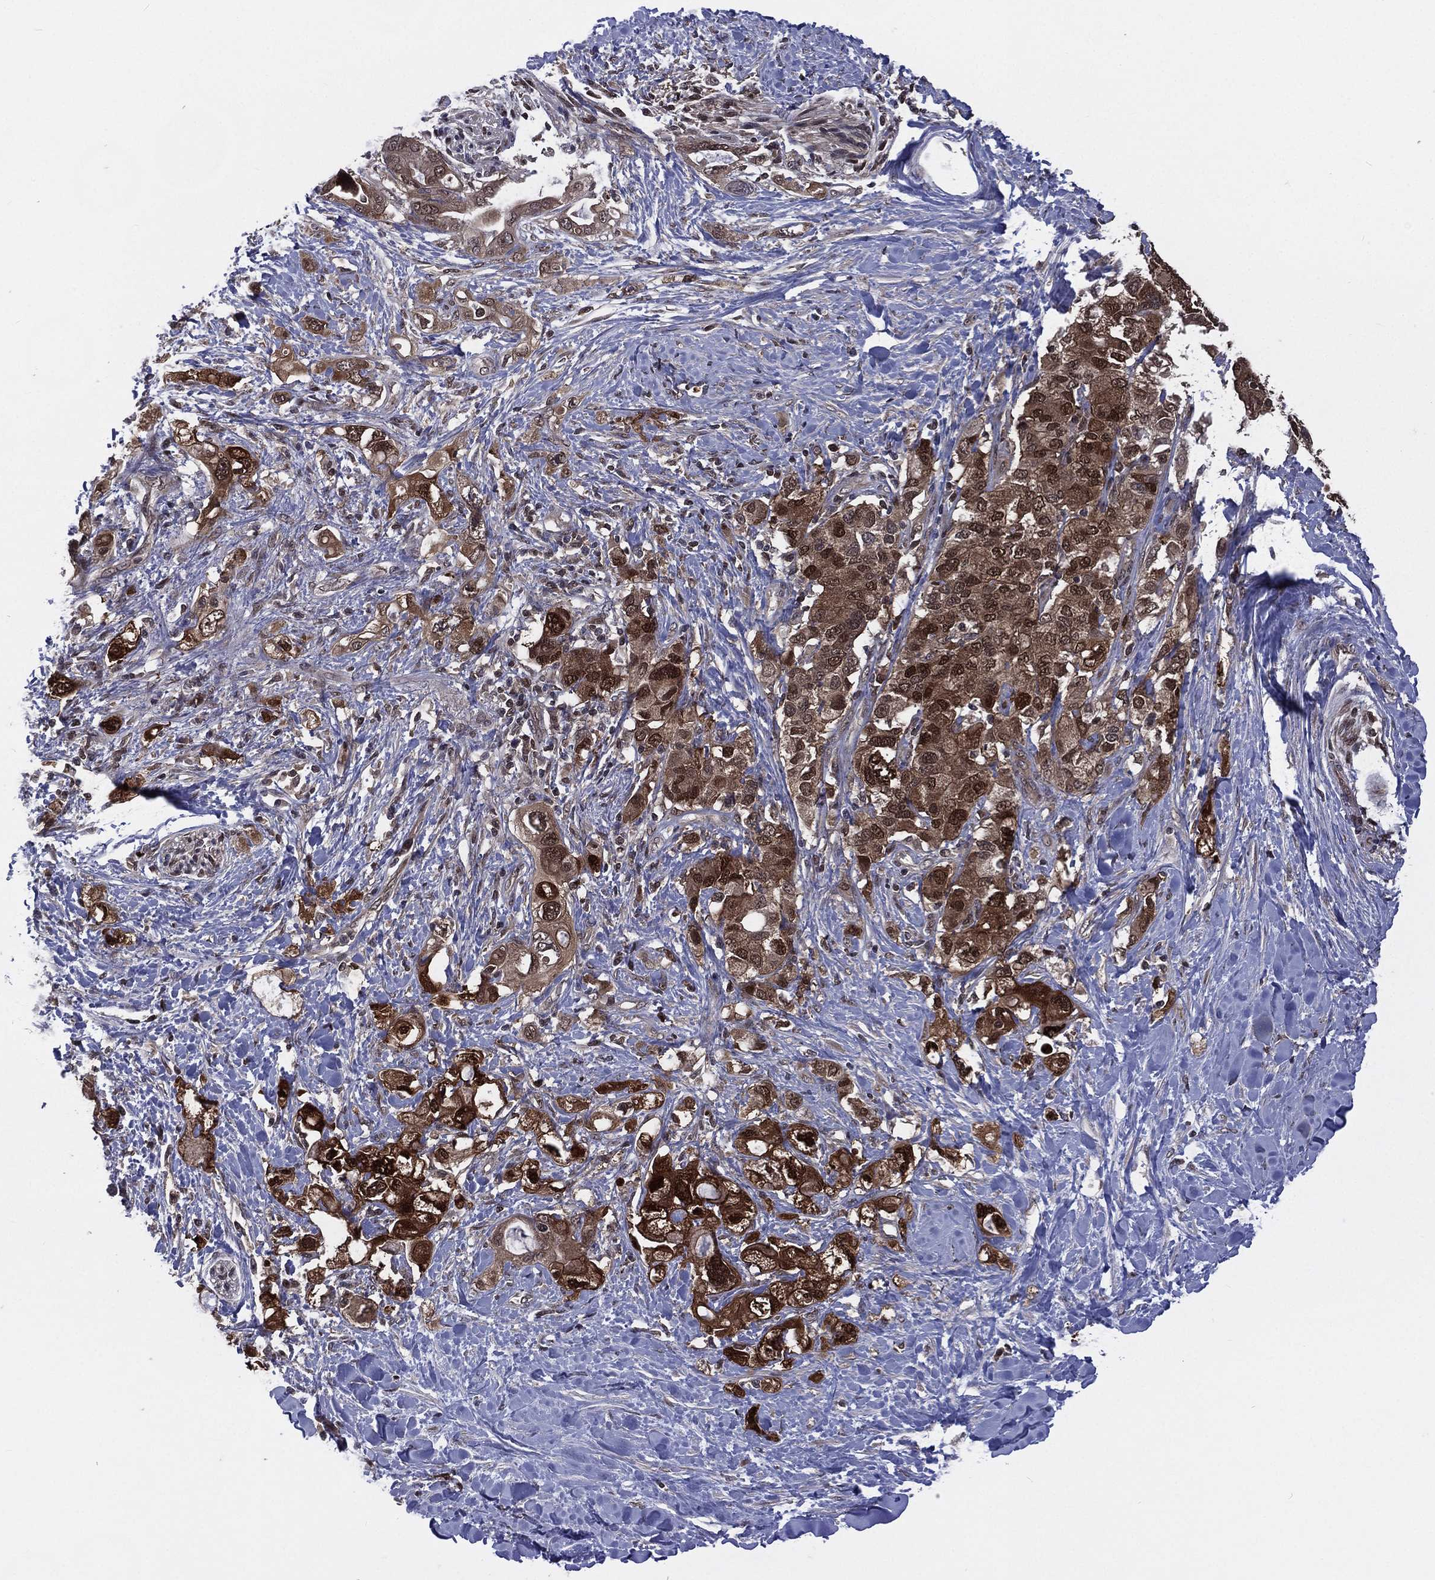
{"staining": {"intensity": "strong", "quantity": ">75%", "location": "cytoplasmic/membranous,nuclear"}, "tissue": "pancreatic cancer", "cell_type": "Tumor cells", "image_type": "cancer", "snomed": [{"axis": "morphology", "description": "Adenocarcinoma, NOS"}, {"axis": "topography", "description": "Pancreas"}], "caption": "The histopathology image shows a brown stain indicating the presence of a protein in the cytoplasmic/membranous and nuclear of tumor cells in pancreatic cancer (adenocarcinoma).", "gene": "MTAP", "patient": {"sex": "female", "age": 56}}